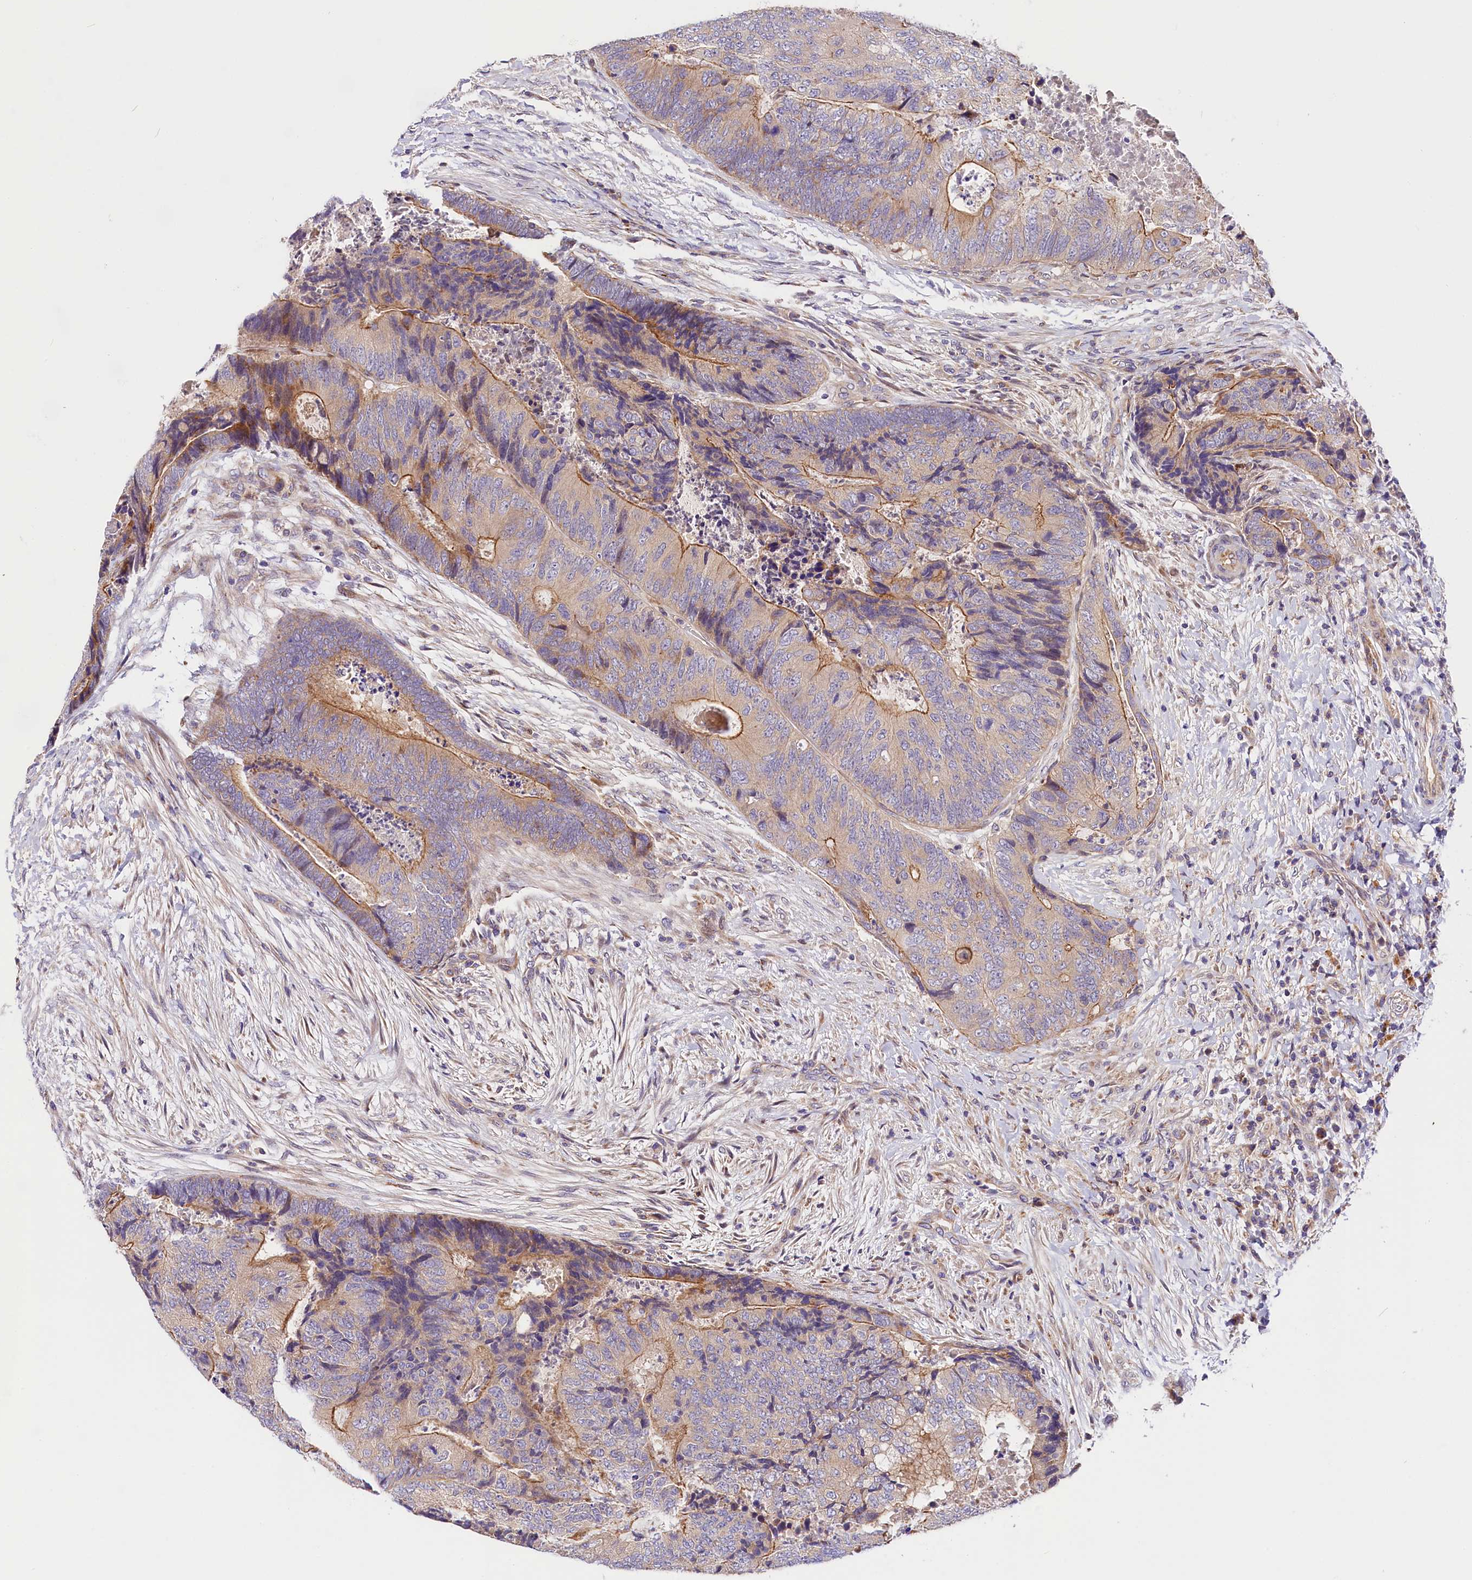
{"staining": {"intensity": "moderate", "quantity": "25%-75%", "location": "cytoplasmic/membranous"}, "tissue": "colorectal cancer", "cell_type": "Tumor cells", "image_type": "cancer", "snomed": [{"axis": "morphology", "description": "Adenocarcinoma, NOS"}, {"axis": "topography", "description": "Colon"}], "caption": "Immunohistochemistry (IHC) of colorectal cancer (adenocarcinoma) displays medium levels of moderate cytoplasmic/membranous positivity in approximately 25%-75% of tumor cells.", "gene": "ARMC6", "patient": {"sex": "female", "age": 67}}